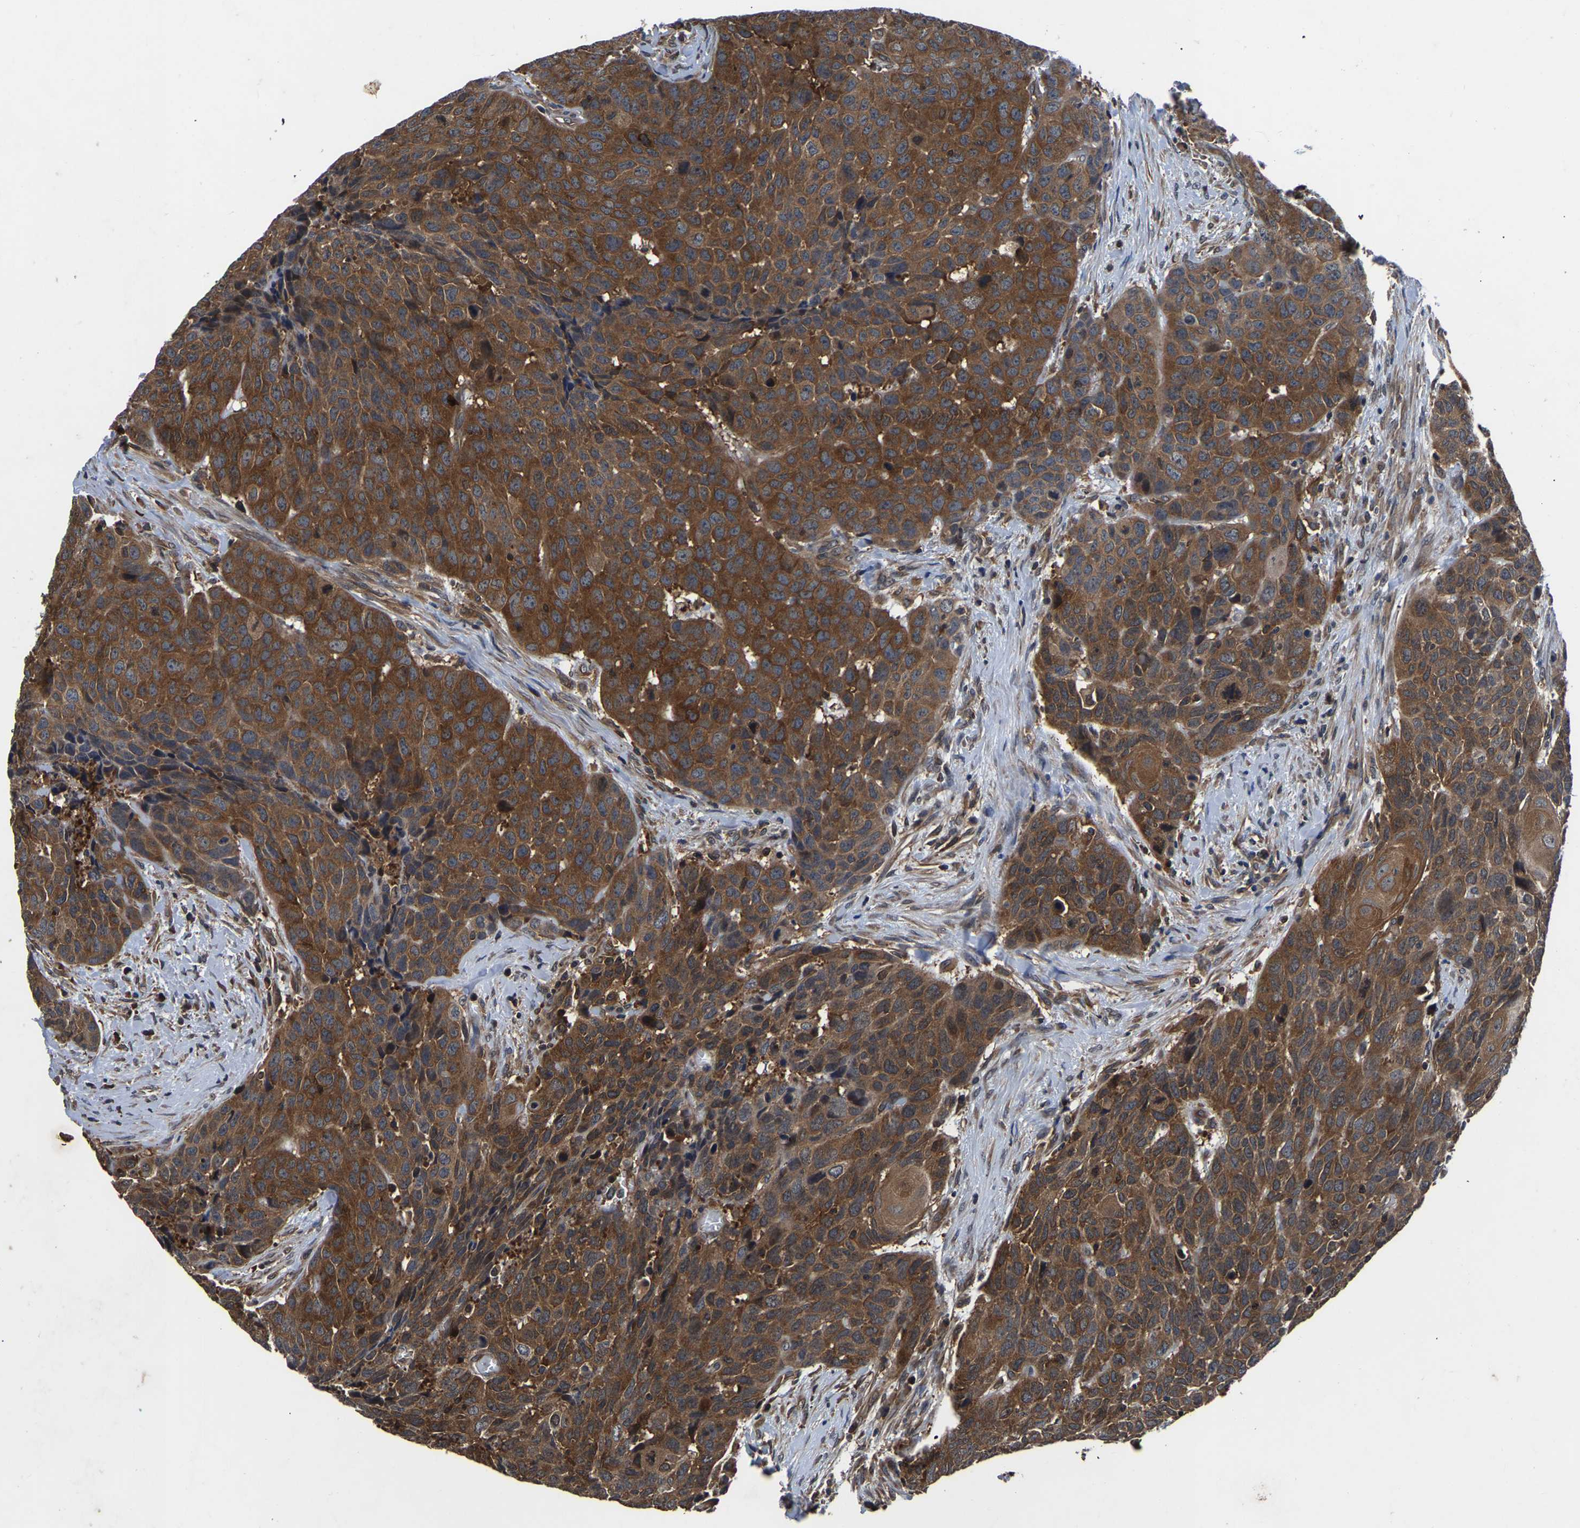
{"staining": {"intensity": "strong", "quantity": ">75%", "location": "cytoplasmic/membranous"}, "tissue": "head and neck cancer", "cell_type": "Tumor cells", "image_type": "cancer", "snomed": [{"axis": "morphology", "description": "Squamous cell carcinoma, NOS"}, {"axis": "topography", "description": "Head-Neck"}], "caption": "Tumor cells show high levels of strong cytoplasmic/membranous staining in about >75% of cells in head and neck squamous cell carcinoma.", "gene": "FGD5", "patient": {"sex": "male", "age": 66}}